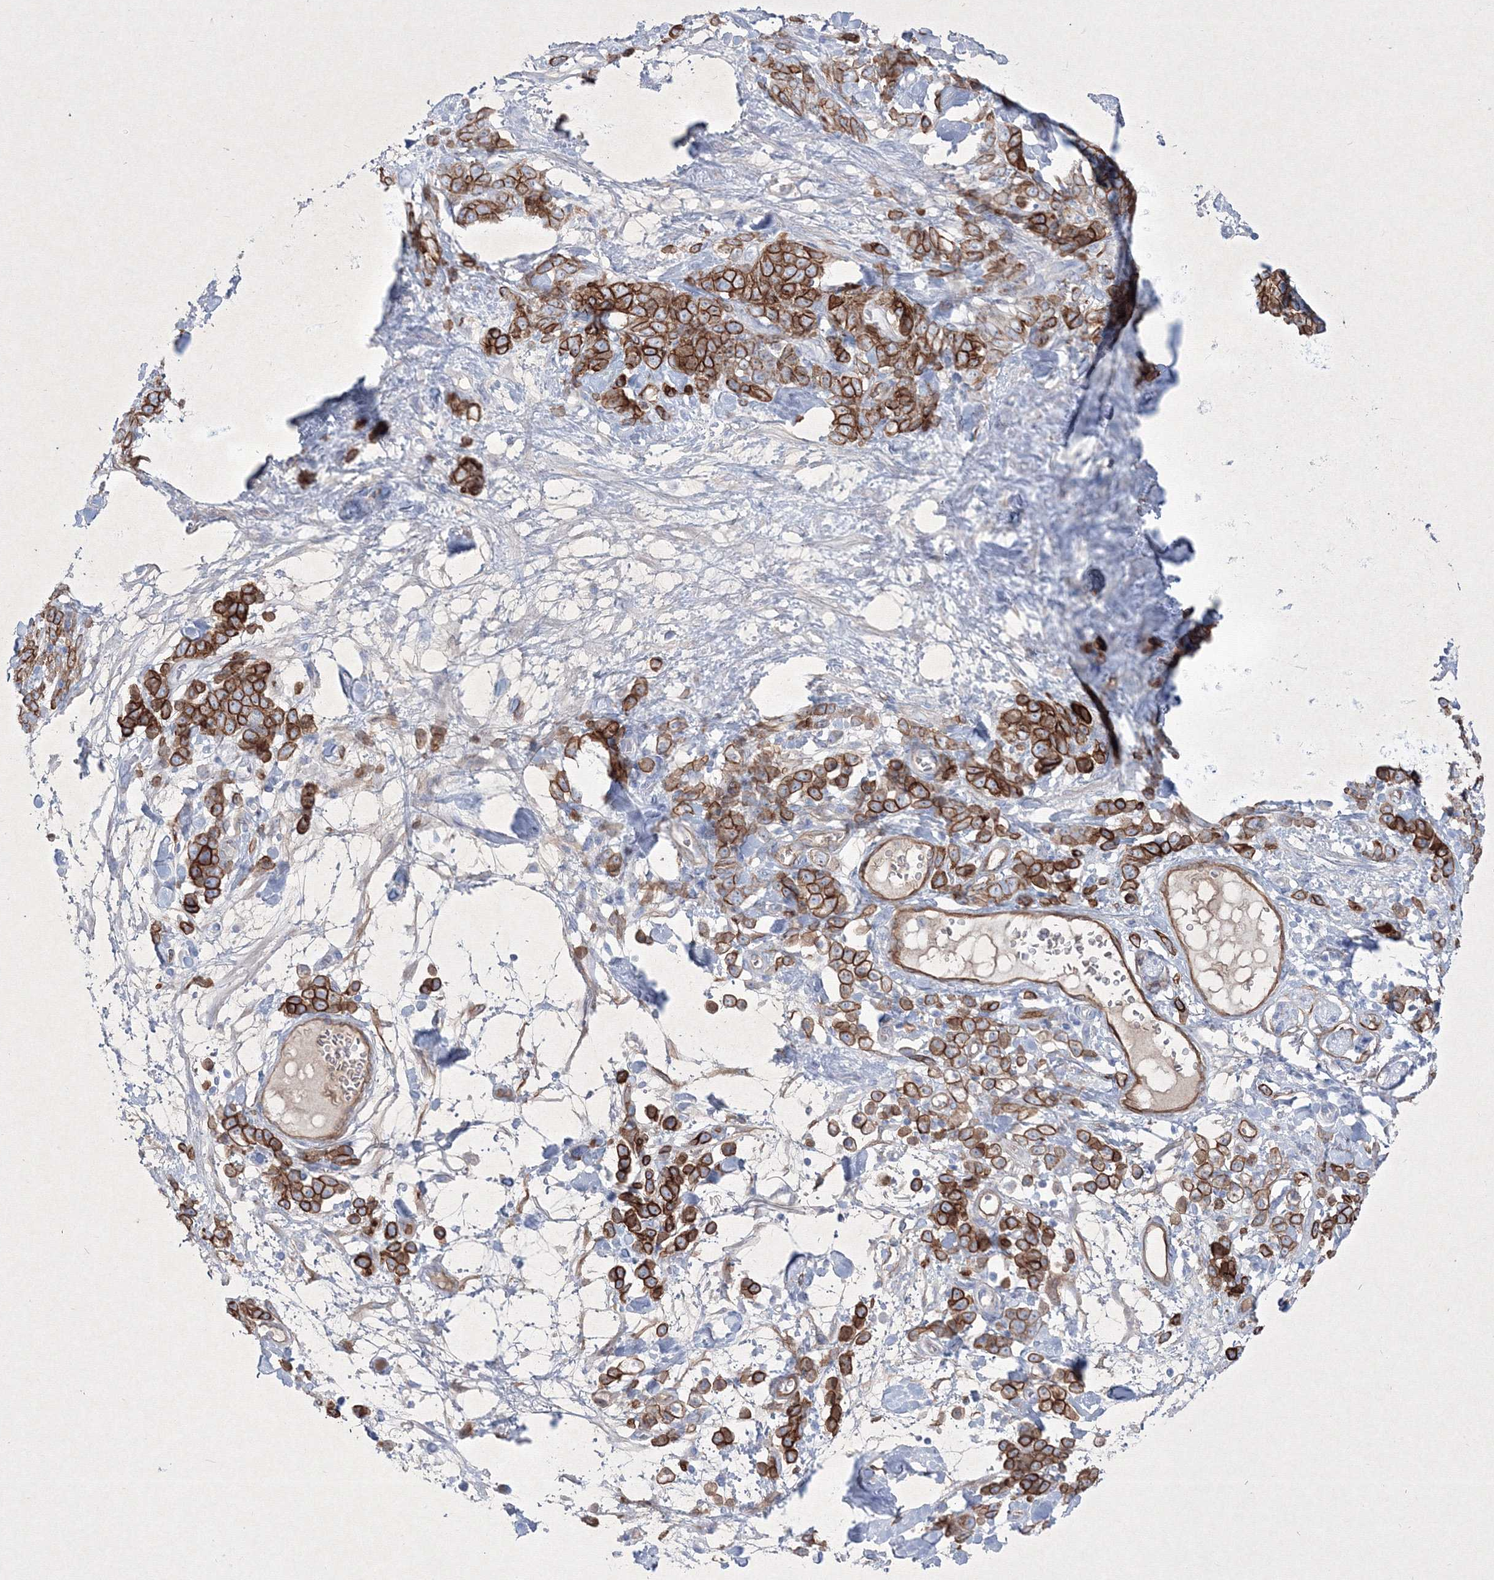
{"staining": {"intensity": "strong", "quantity": ">75%", "location": "cytoplasmic/membranous"}, "tissue": "stomach cancer", "cell_type": "Tumor cells", "image_type": "cancer", "snomed": [{"axis": "morphology", "description": "Normal tissue, NOS"}, {"axis": "morphology", "description": "Adenocarcinoma, NOS"}, {"axis": "topography", "description": "Stomach"}], "caption": "Strong cytoplasmic/membranous expression is present in about >75% of tumor cells in stomach cancer (adenocarcinoma).", "gene": "TMEM139", "patient": {"sex": "male", "age": 82}}